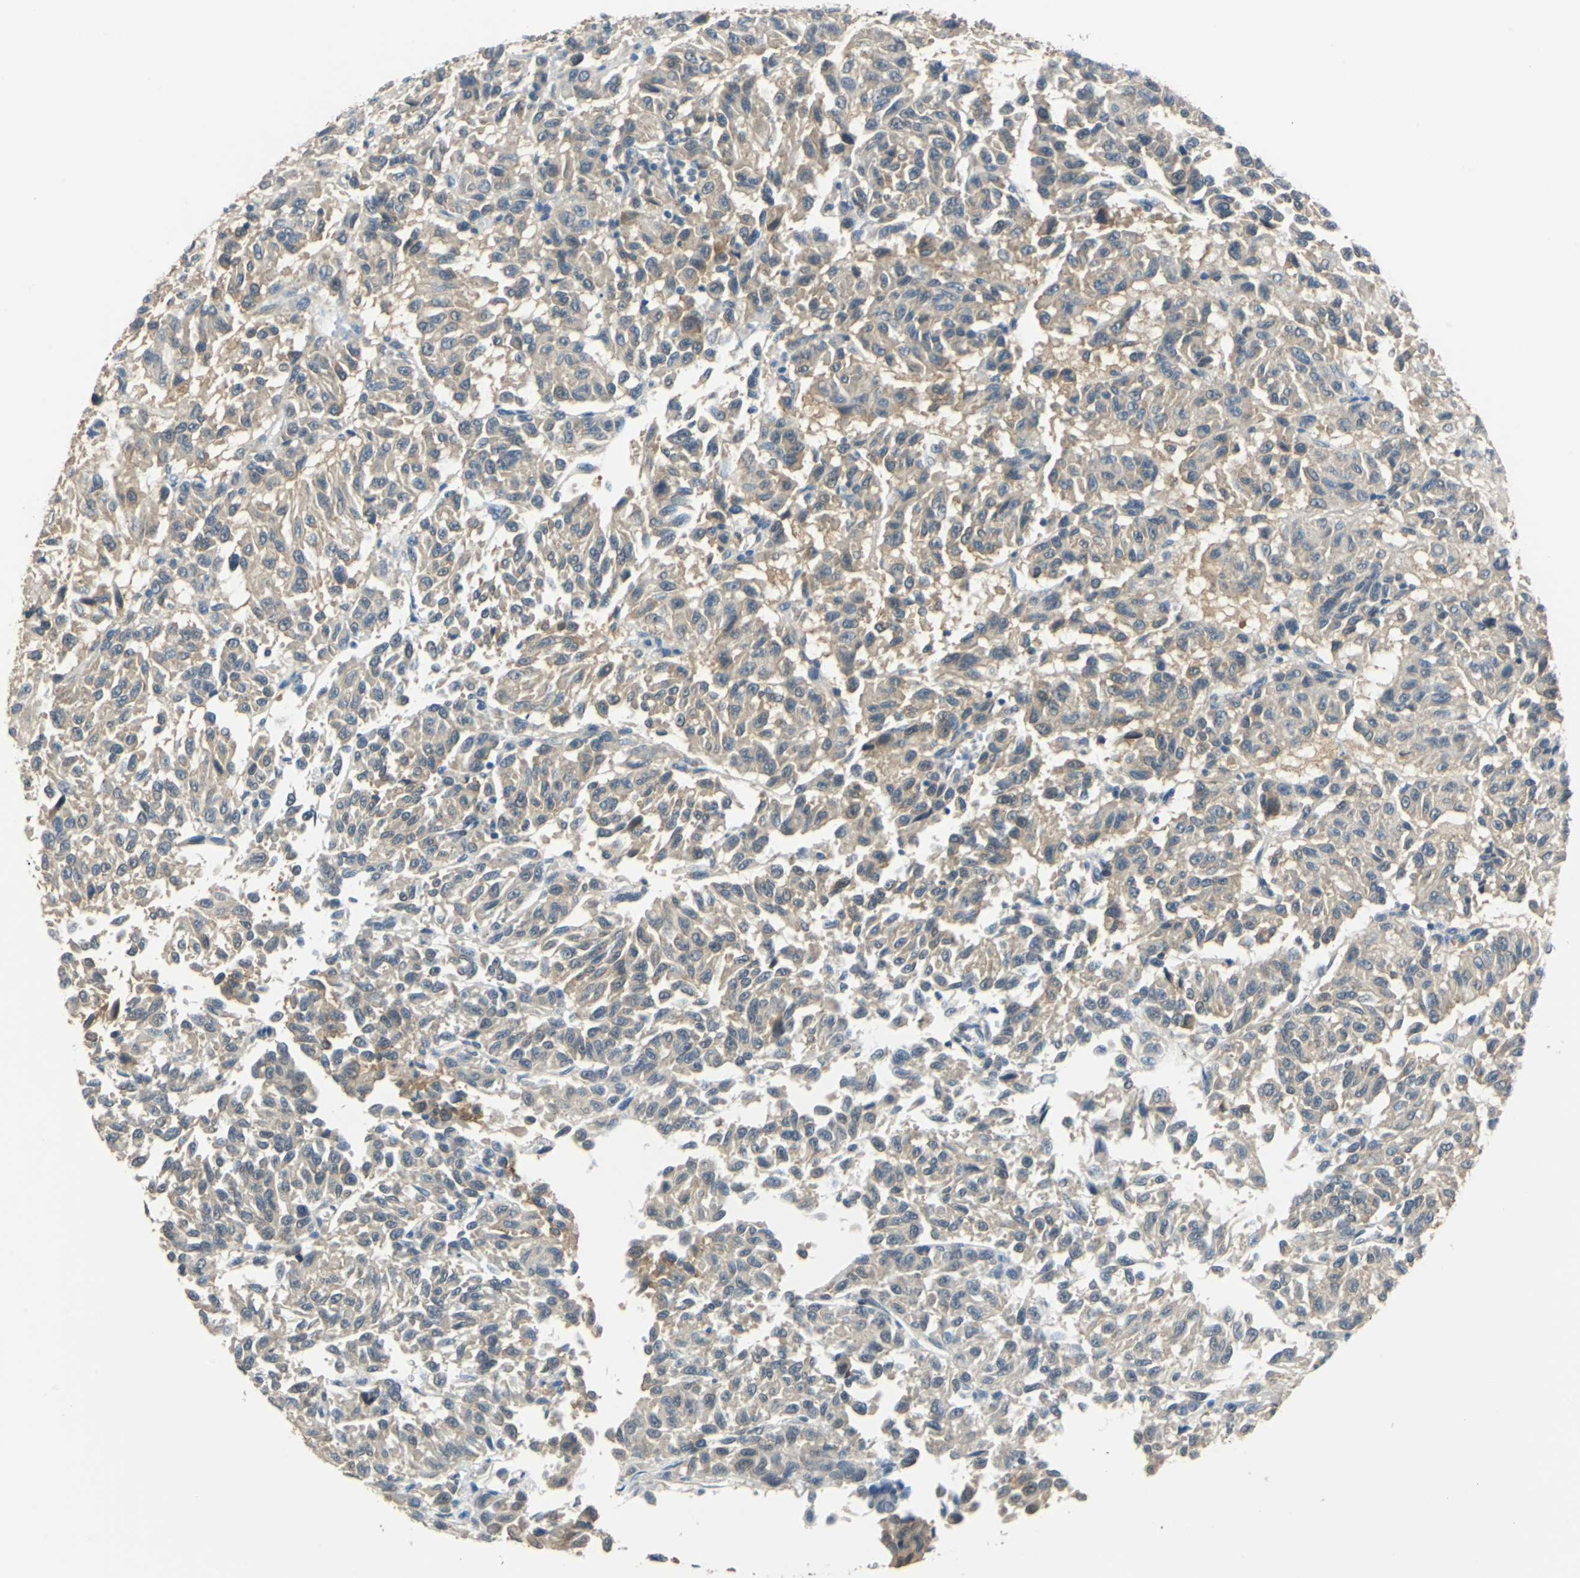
{"staining": {"intensity": "moderate", "quantity": ">75%", "location": "cytoplasmic/membranous"}, "tissue": "melanoma", "cell_type": "Tumor cells", "image_type": "cancer", "snomed": [{"axis": "morphology", "description": "Malignant melanoma, Metastatic site"}, {"axis": "topography", "description": "Lung"}], "caption": "An immunohistochemistry micrograph of tumor tissue is shown. Protein staining in brown labels moderate cytoplasmic/membranous positivity in malignant melanoma (metastatic site) within tumor cells.", "gene": "FKBP4", "patient": {"sex": "male", "age": 64}}